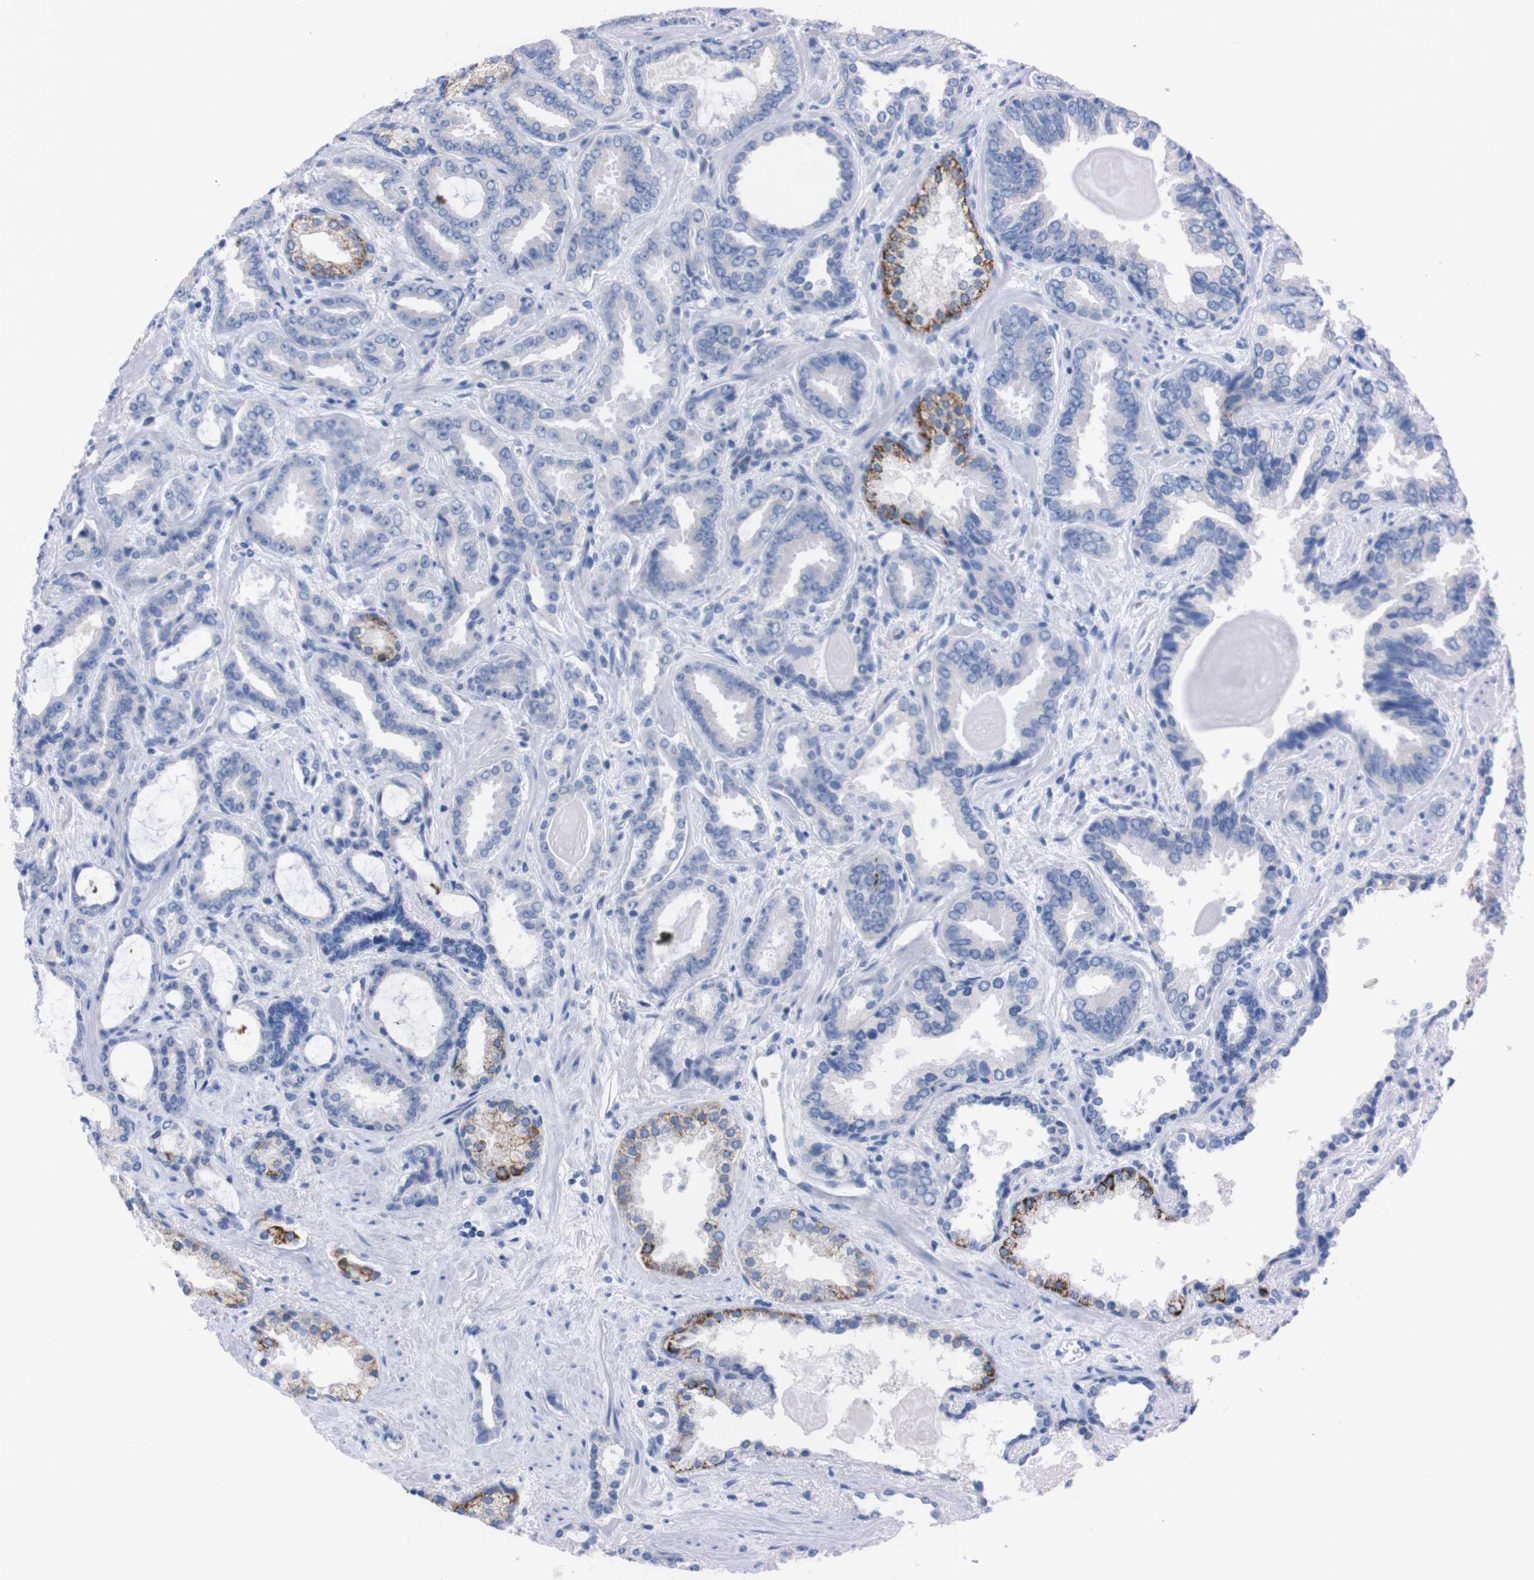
{"staining": {"intensity": "negative", "quantity": "none", "location": "none"}, "tissue": "prostate cancer", "cell_type": "Tumor cells", "image_type": "cancer", "snomed": [{"axis": "morphology", "description": "Adenocarcinoma, Low grade"}, {"axis": "topography", "description": "Prostate"}], "caption": "Low-grade adenocarcinoma (prostate) was stained to show a protein in brown. There is no significant staining in tumor cells.", "gene": "TMEM243", "patient": {"sex": "male", "age": 60}}